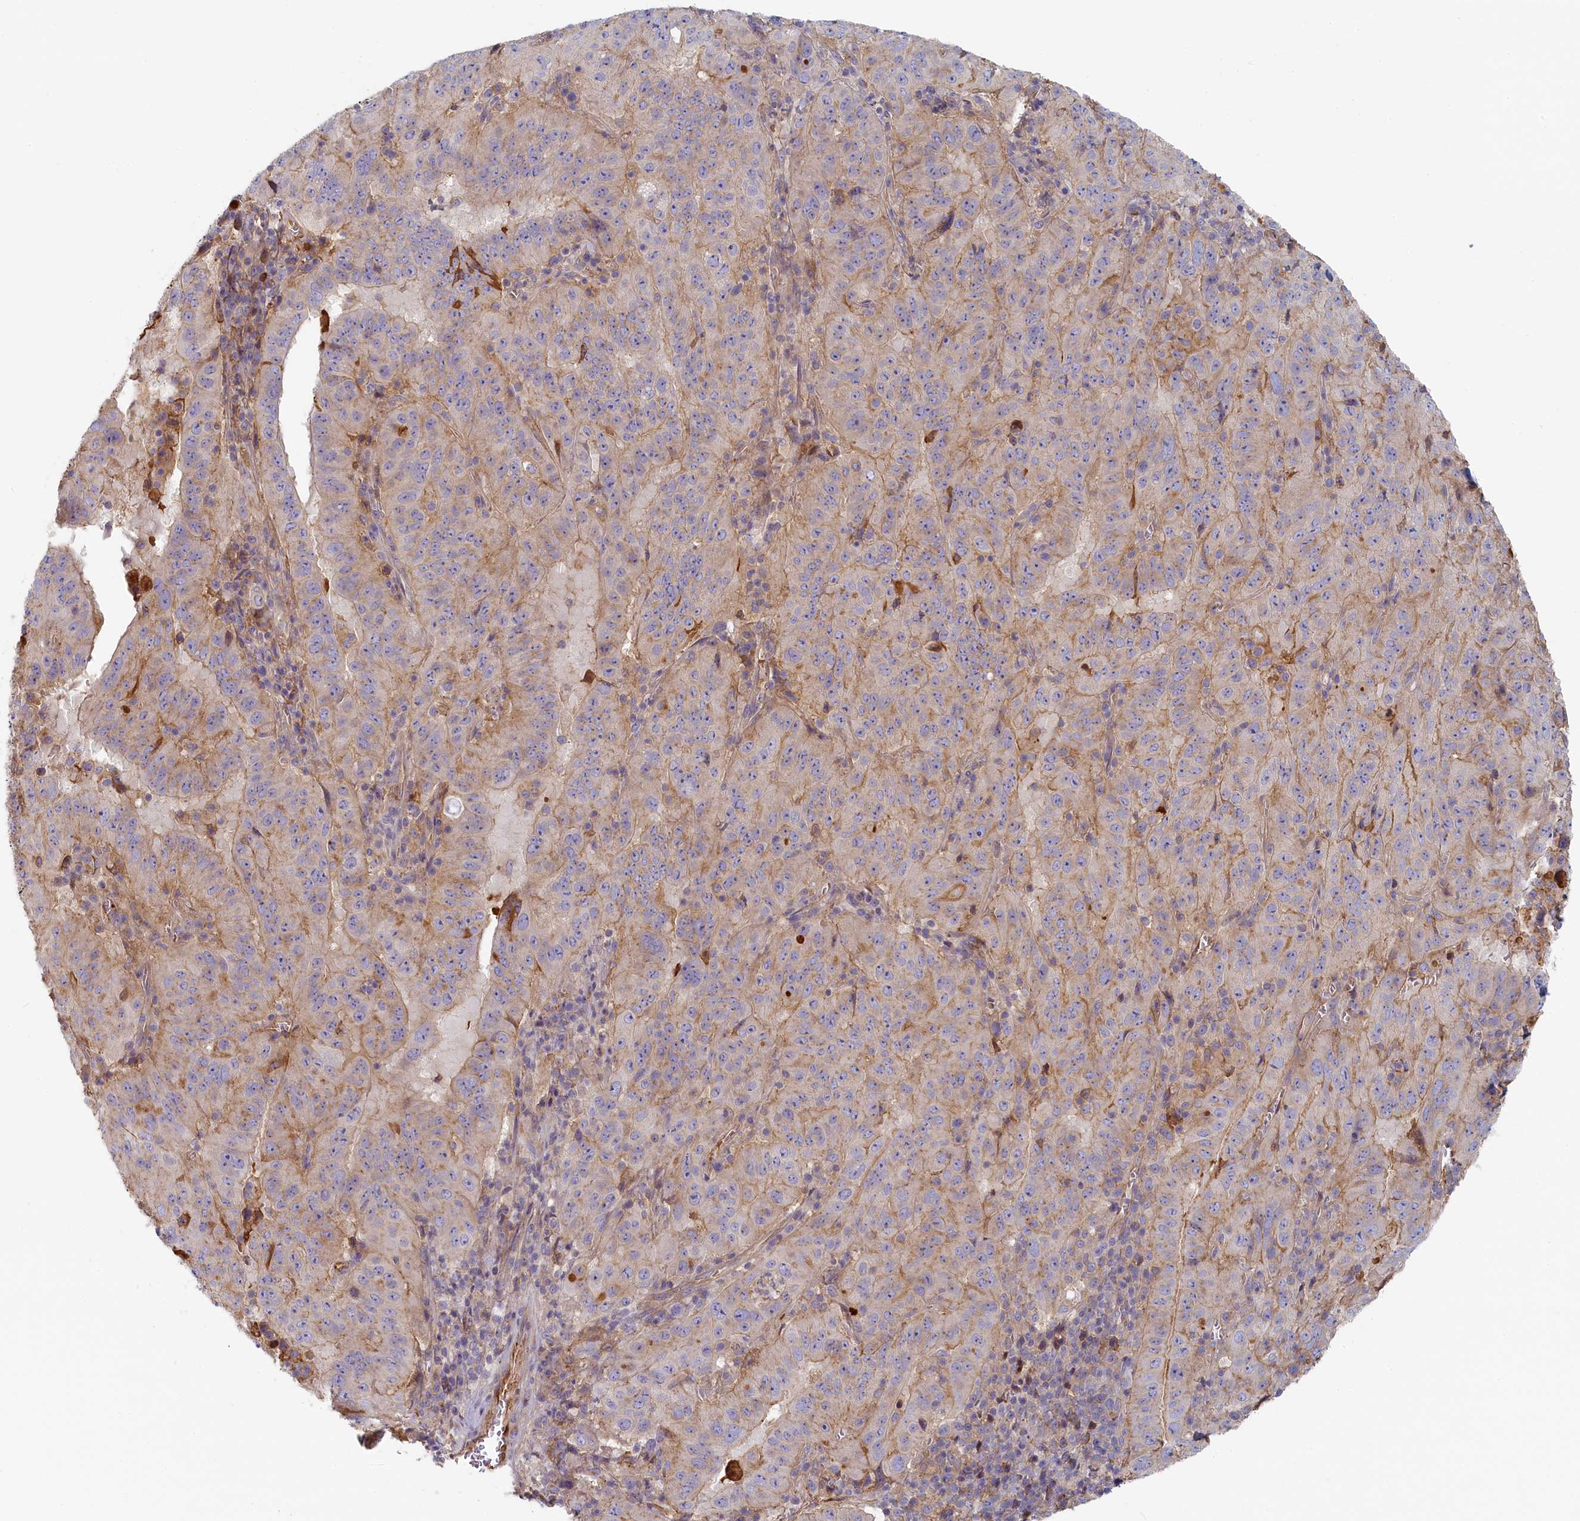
{"staining": {"intensity": "moderate", "quantity": "<25%", "location": "cytoplasmic/membranous"}, "tissue": "pancreatic cancer", "cell_type": "Tumor cells", "image_type": "cancer", "snomed": [{"axis": "morphology", "description": "Adenocarcinoma, NOS"}, {"axis": "topography", "description": "Pancreas"}], "caption": "High-magnification brightfield microscopy of pancreatic cancer stained with DAB (brown) and counterstained with hematoxylin (blue). tumor cells exhibit moderate cytoplasmic/membranous positivity is present in about<25% of cells.", "gene": "STX16", "patient": {"sex": "male", "age": 63}}